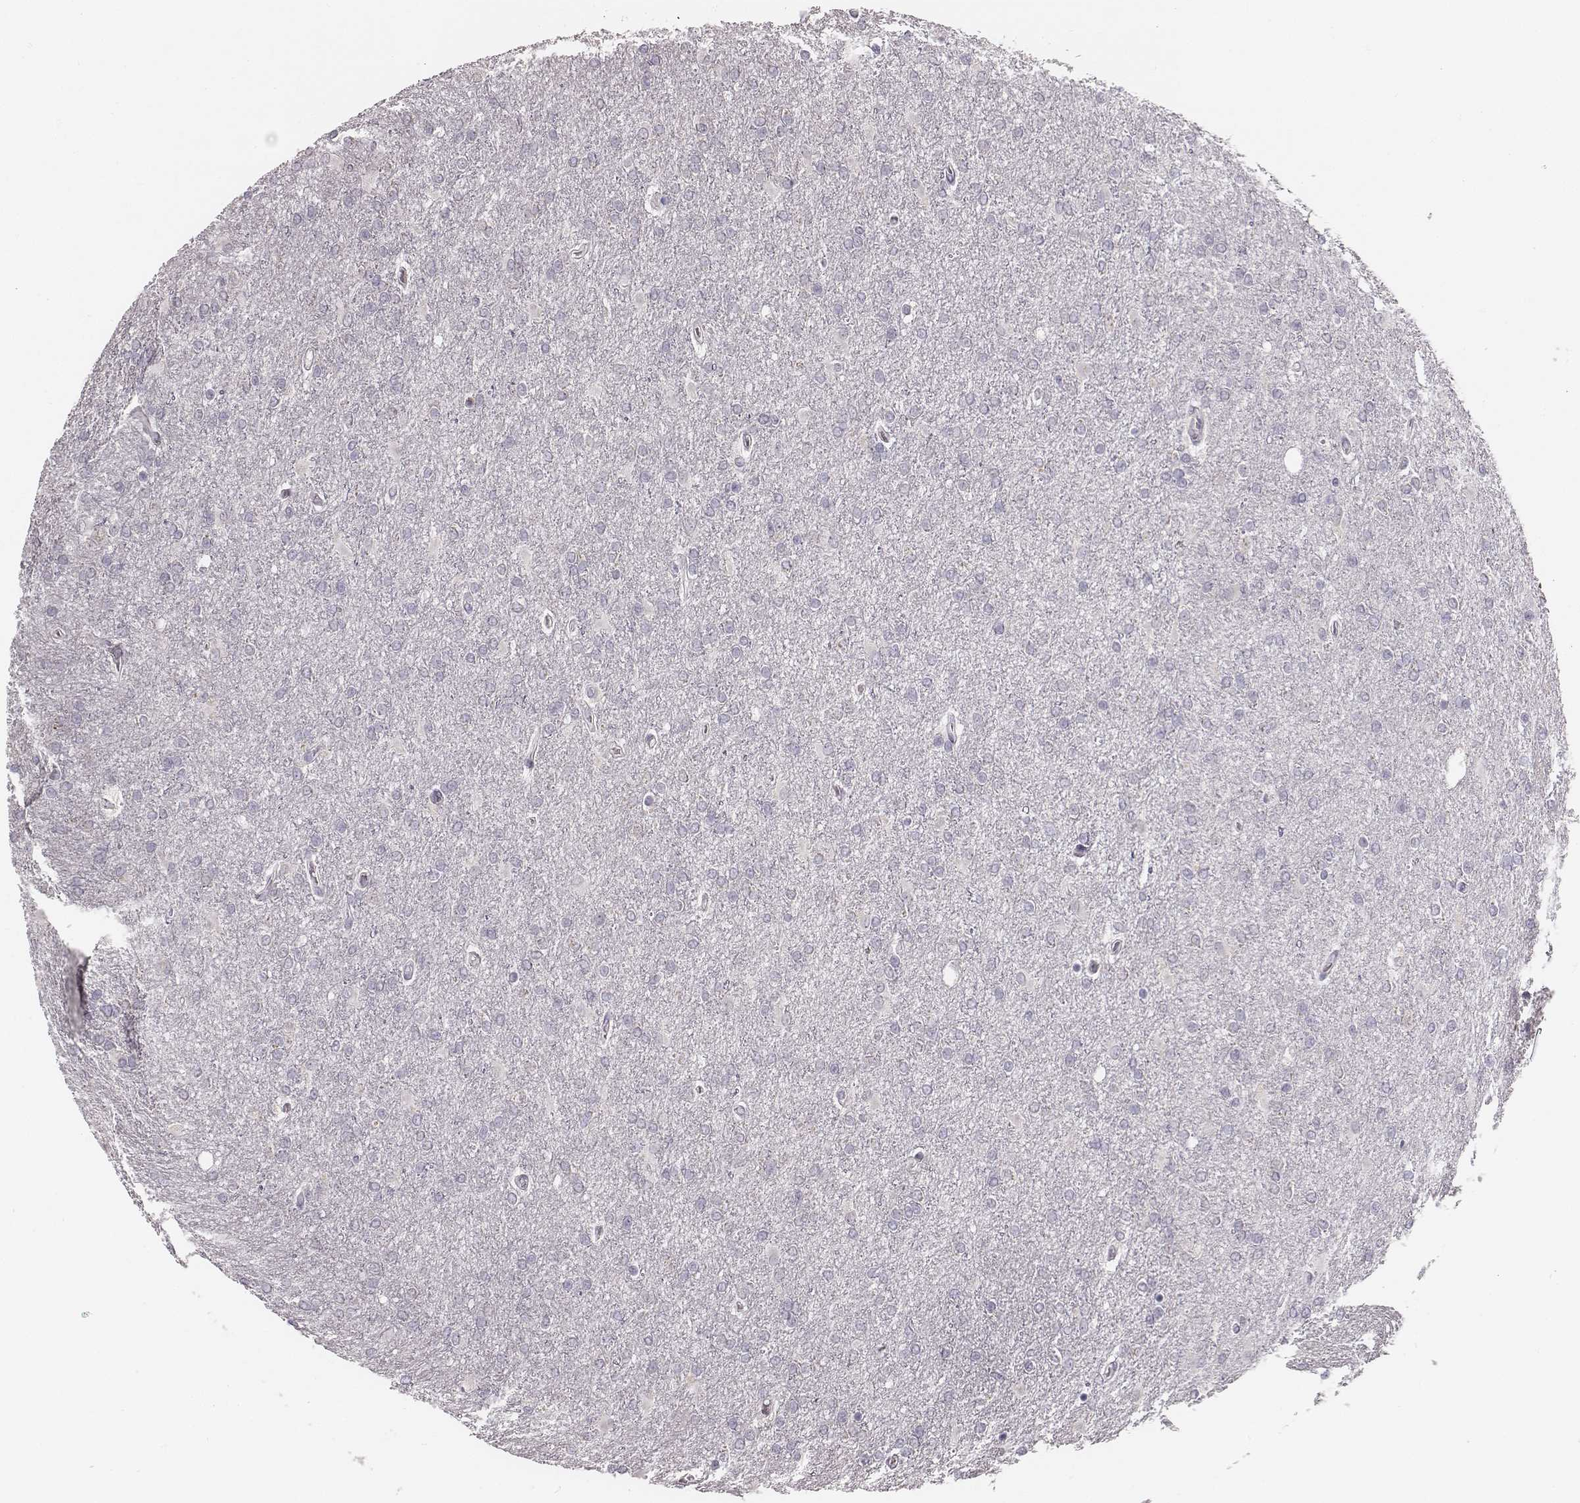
{"staining": {"intensity": "negative", "quantity": "none", "location": "none"}, "tissue": "glioma", "cell_type": "Tumor cells", "image_type": "cancer", "snomed": [{"axis": "morphology", "description": "Glioma, malignant, High grade"}, {"axis": "topography", "description": "Cerebral cortex"}], "caption": "DAB (3,3'-diaminobenzidine) immunohistochemical staining of human glioma exhibits no significant expression in tumor cells. (DAB (3,3'-diaminobenzidine) immunohistochemistry (IHC) with hematoxylin counter stain).", "gene": "UBL4B", "patient": {"sex": "male", "age": 70}}